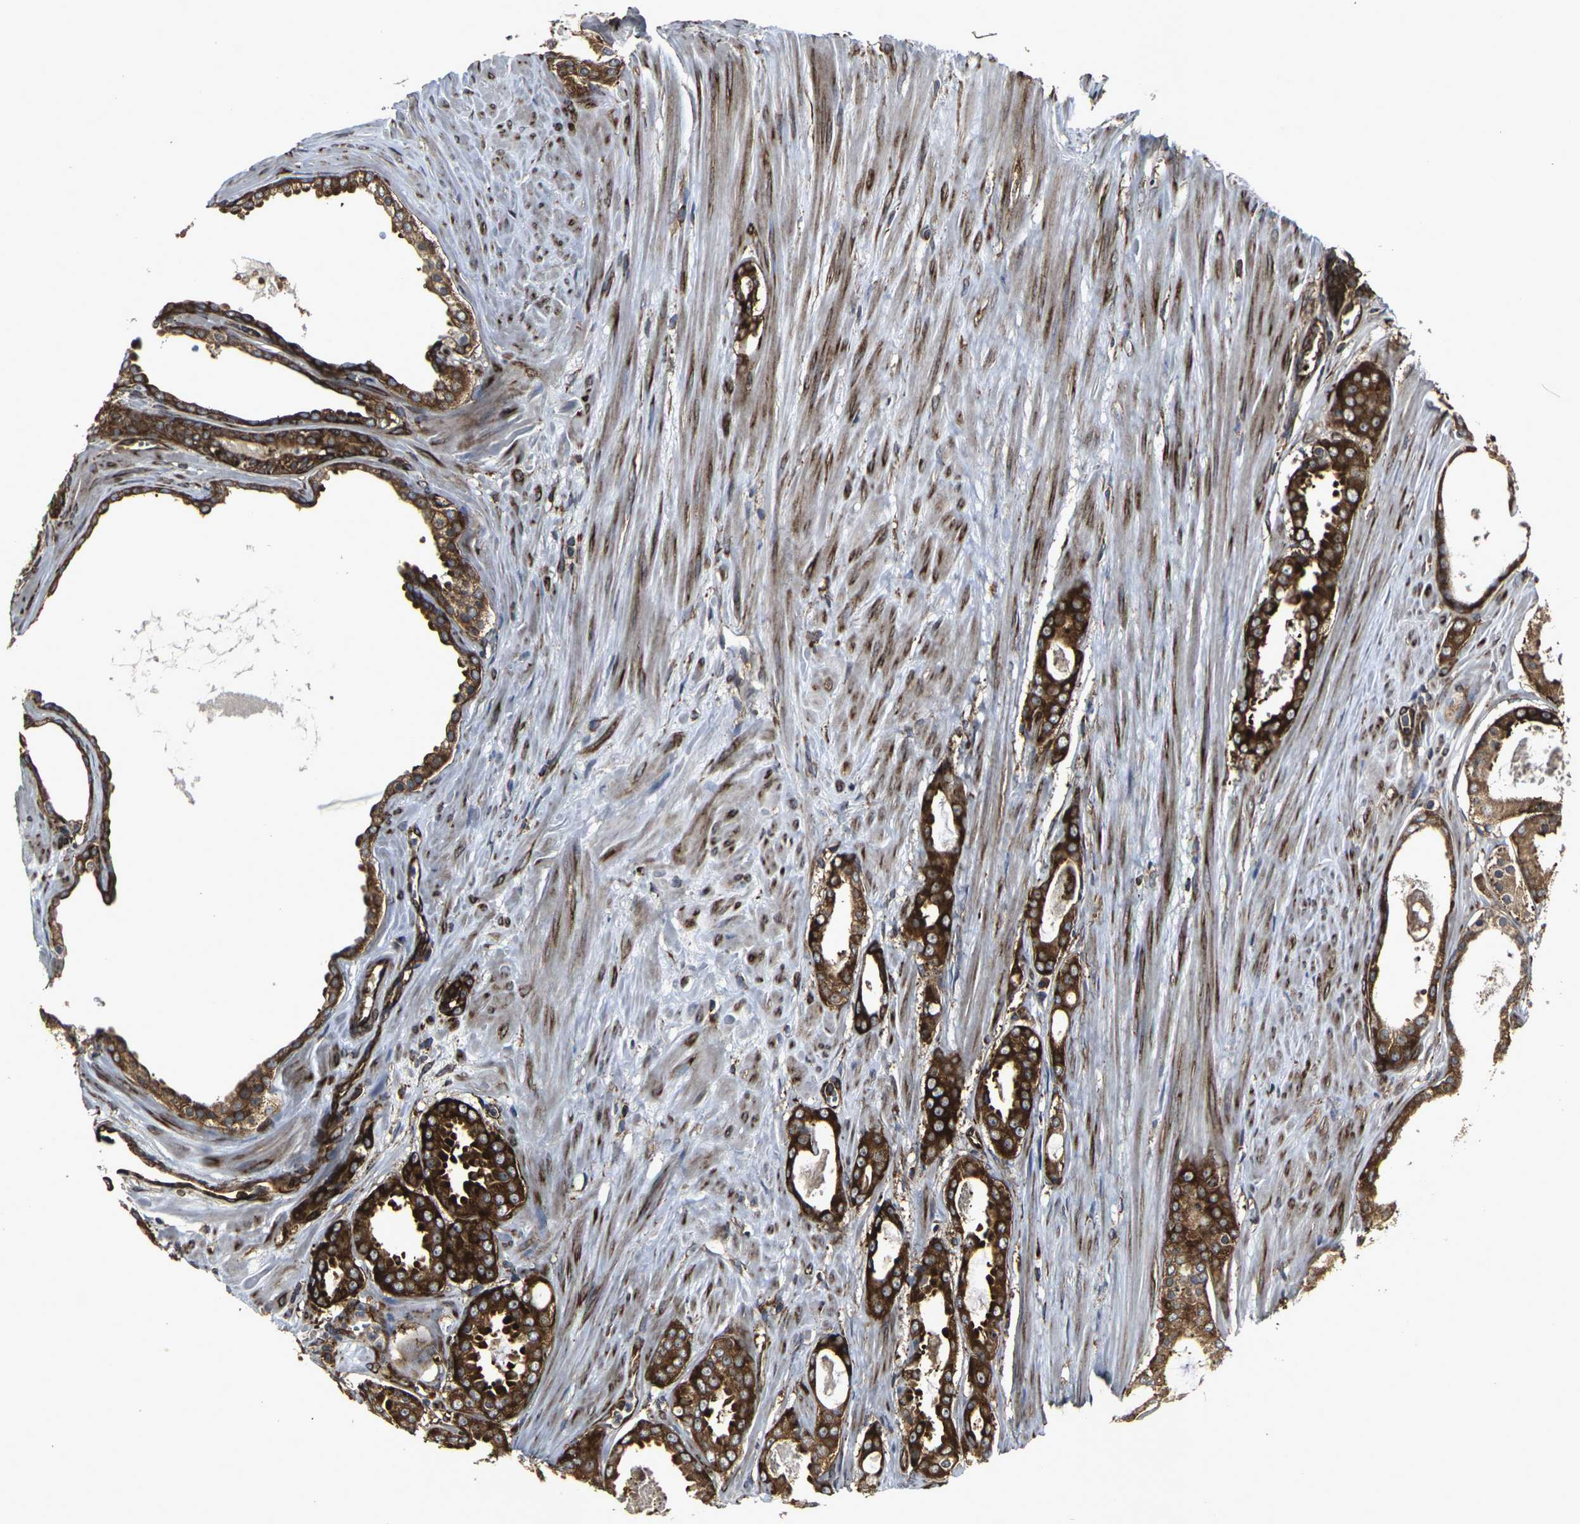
{"staining": {"intensity": "strong", "quantity": ">75%", "location": "cytoplasmic/membranous"}, "tissue": "prostate cancer", "cell_type": "Tumor cells", "image_type": "cancer", "snomed": [{"axis": "morphology", "description": "Adenocarcinoma, Low grade"}, {"axis": "topography", "description": "Prostate"}], "caption": "Immunohistochemical staining of human prostate low-grade adenocarcinoma shows strong cytoplasmic/membranous protein expression in about >75% of tumor cells.", "gene": "MARCHF2", "patient": {"sex": "male", "age": 57}}